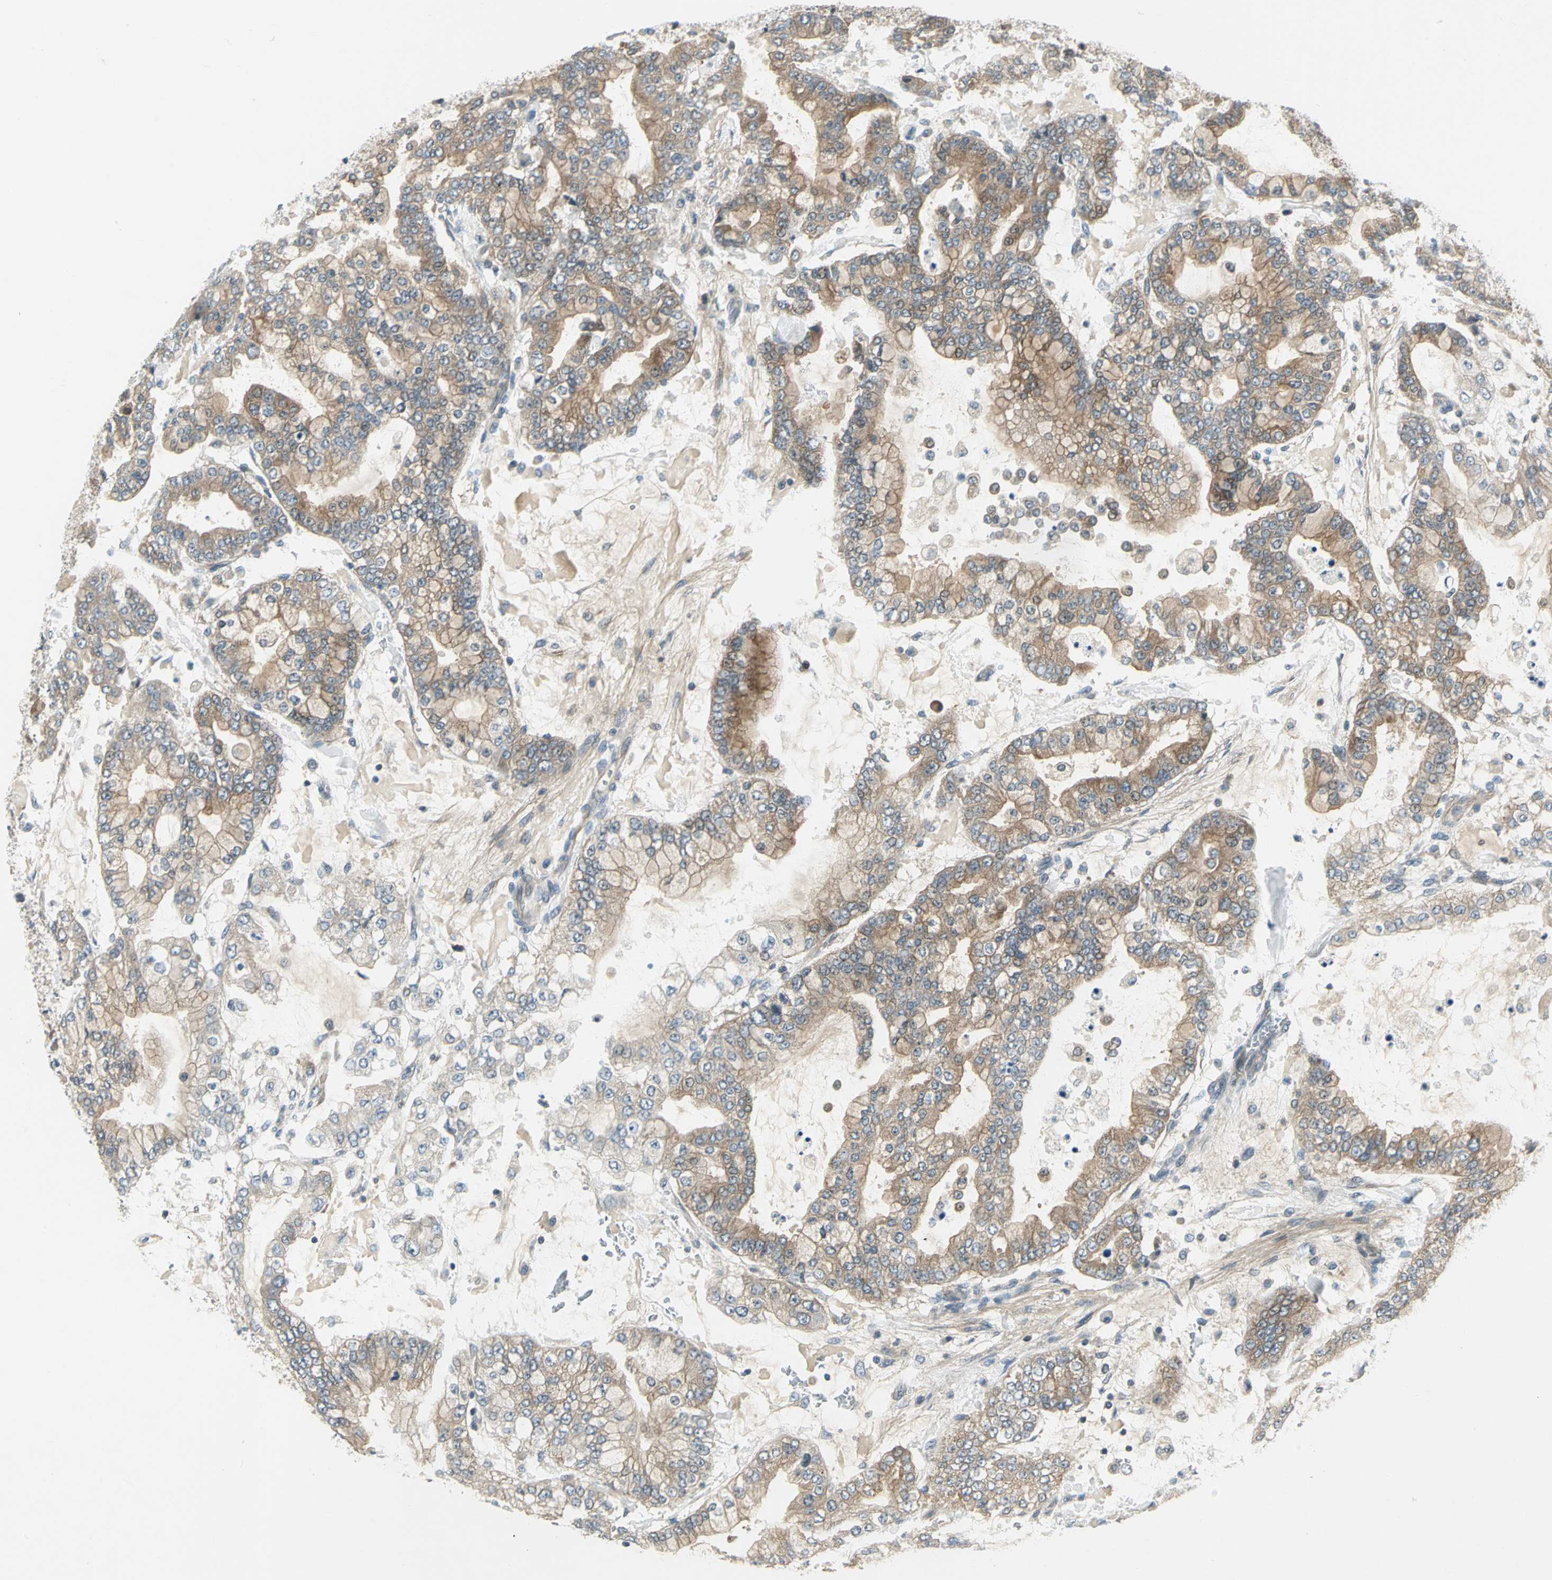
{"staining": {"intensity": "weak", "quantity": ">75%", "location": "cytoplasmic/membranous"}, "tissue": "stomach cancer", "cell_type": "Tumor cells", "image_type": "cancer", "snomed": [{"axis": "morphology", "description": "Adenocarcinoma, NOS"}, {"axis": "topography", "description": "Stomach"}], "caption": "An immunohistochemistry photomicrograph of neoplastic tissue is shown. Protein staining in brown labels weak cytoplasmic/membranous positivity in stomach cancer within tumor cells.", "gene": "PRKAA1", "patient": {"sex": "male", "age": 76}}